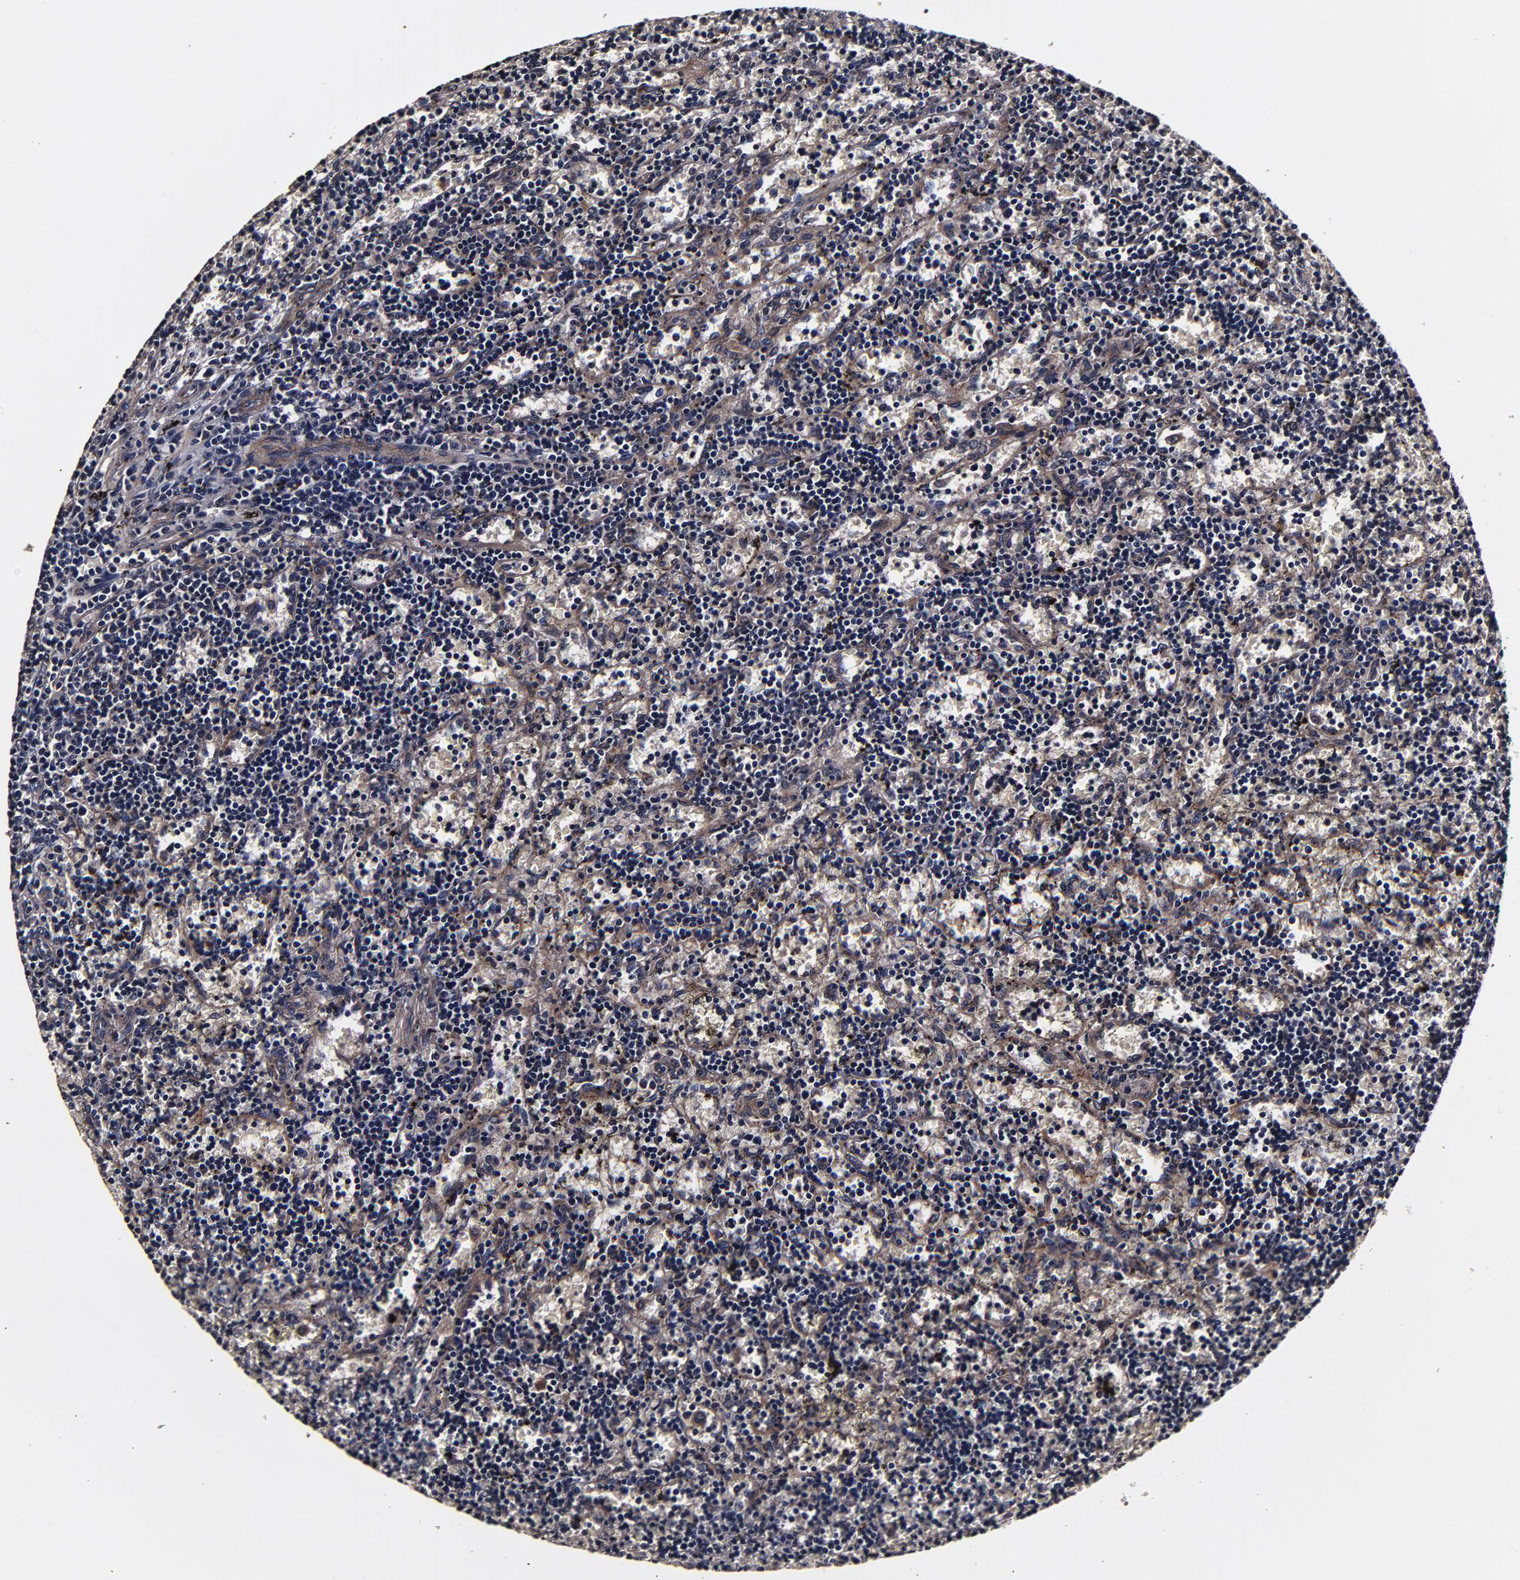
{"staining": {"intensity": "negative", "quantity": "none", "location": "none"}, "tissue": "lymphoma", "cell_type": "Tumor cells", "image_type": "cancer", "snomed": [{"axis": "morphology", "description": "Malignant lymphoma, non-Hodgkin's type, Low grade"}, {"axis": "topography", "description": "Spleen"}], "caption": "Image shows no significant protein positivity in tumor cells of lymphoma.", "gene": "MMP15", "patient": {"sex": "male", "age": 60}}